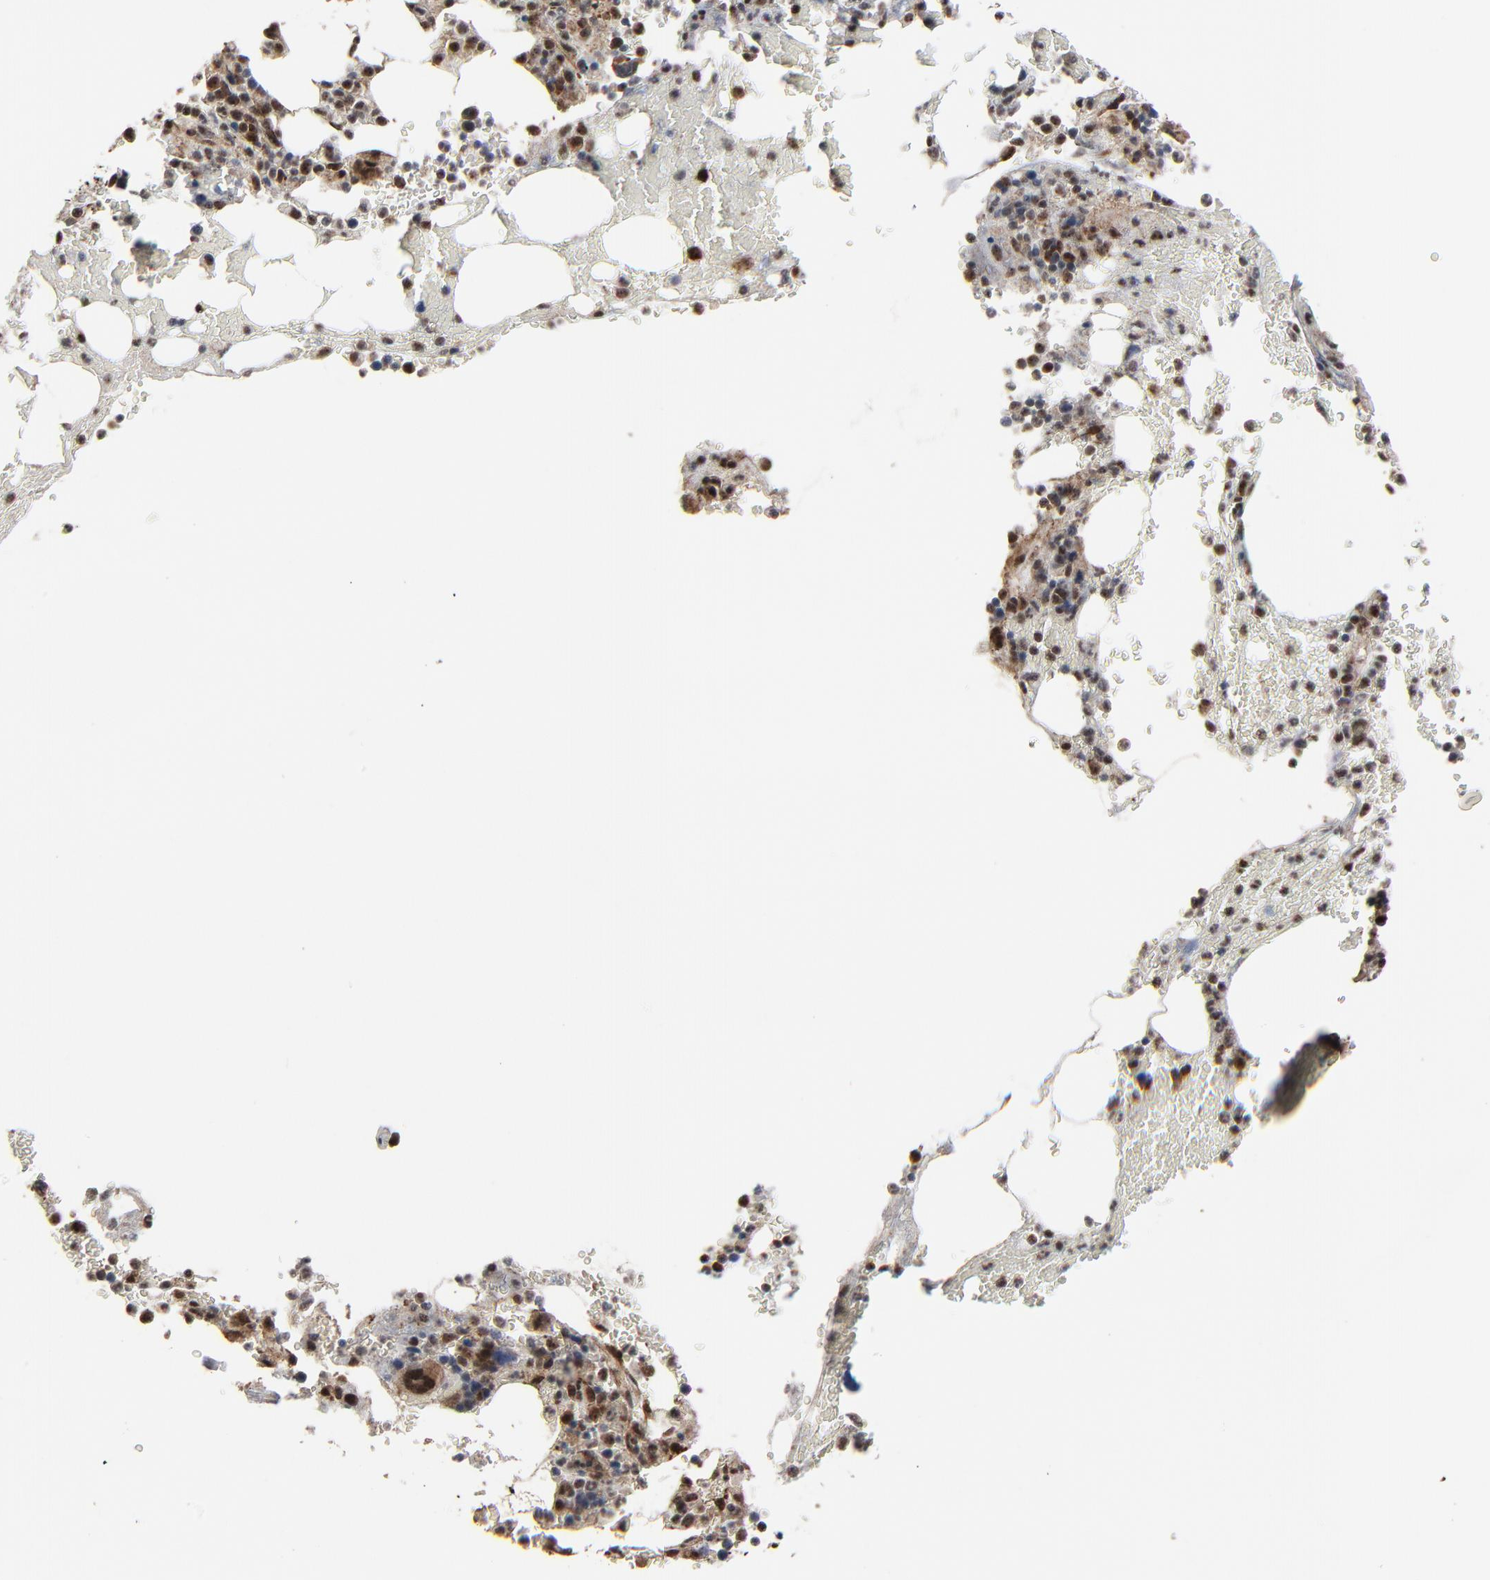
{"staining": {"intensity": "moderate", "quantity": "25%-75%", "location": "nuclear"}, "tissue": "bone marrow", "cell_type": "Hematopoietic cells", "image_type": "normal", "snomed": [{"axis": "morphology", "description": "Normal tissue, NOS"}, {"axis": "topography", "description": "Bone marrow"}], "caption": "Human bone marrow stained for a protein (brown) exhibits moderate nuclear positive positivity in about 25%-75% of hematopoietic cells.", "gene": "RHOJ", "patient": {"sex": "female", "age": 73}}